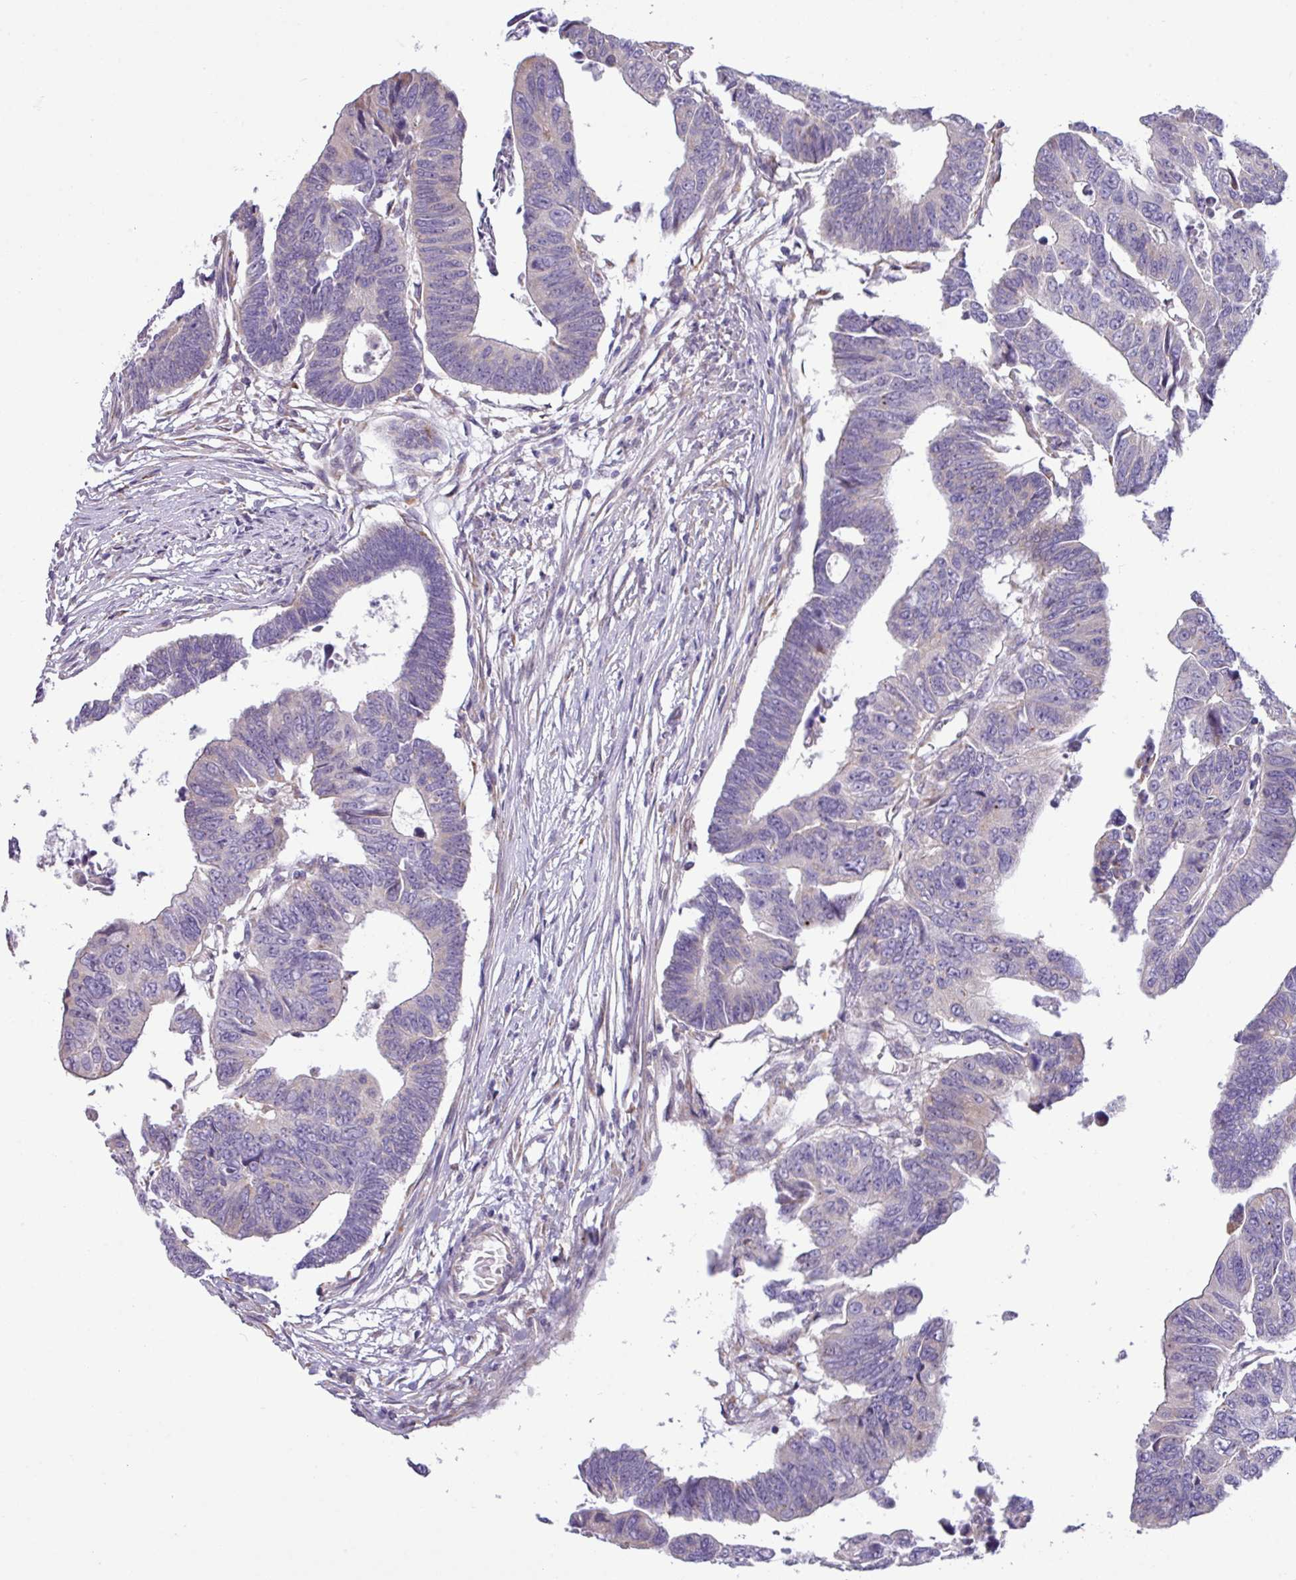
{"staining": {"intensity": "negative", "quantity": "none", "location": "none"}, "tissue": "colorectal cancer", "cell_type": "Tumor cells", "image_type": "cancer", "snomed": [{"axis": "morphology", "description": "Adenocarcinoma, NOS"}, {"axis": "topography", "description": "Rectum"}], "caption": "Immunohistochemistry (IHC) photomicrograph of human colorectal cancer (adenocarcinoma) stained for a protein (brown), which reveals no staining in tumor cells.", "gene": "IRGC", "patient": {"sex": "female", "age": 65}}